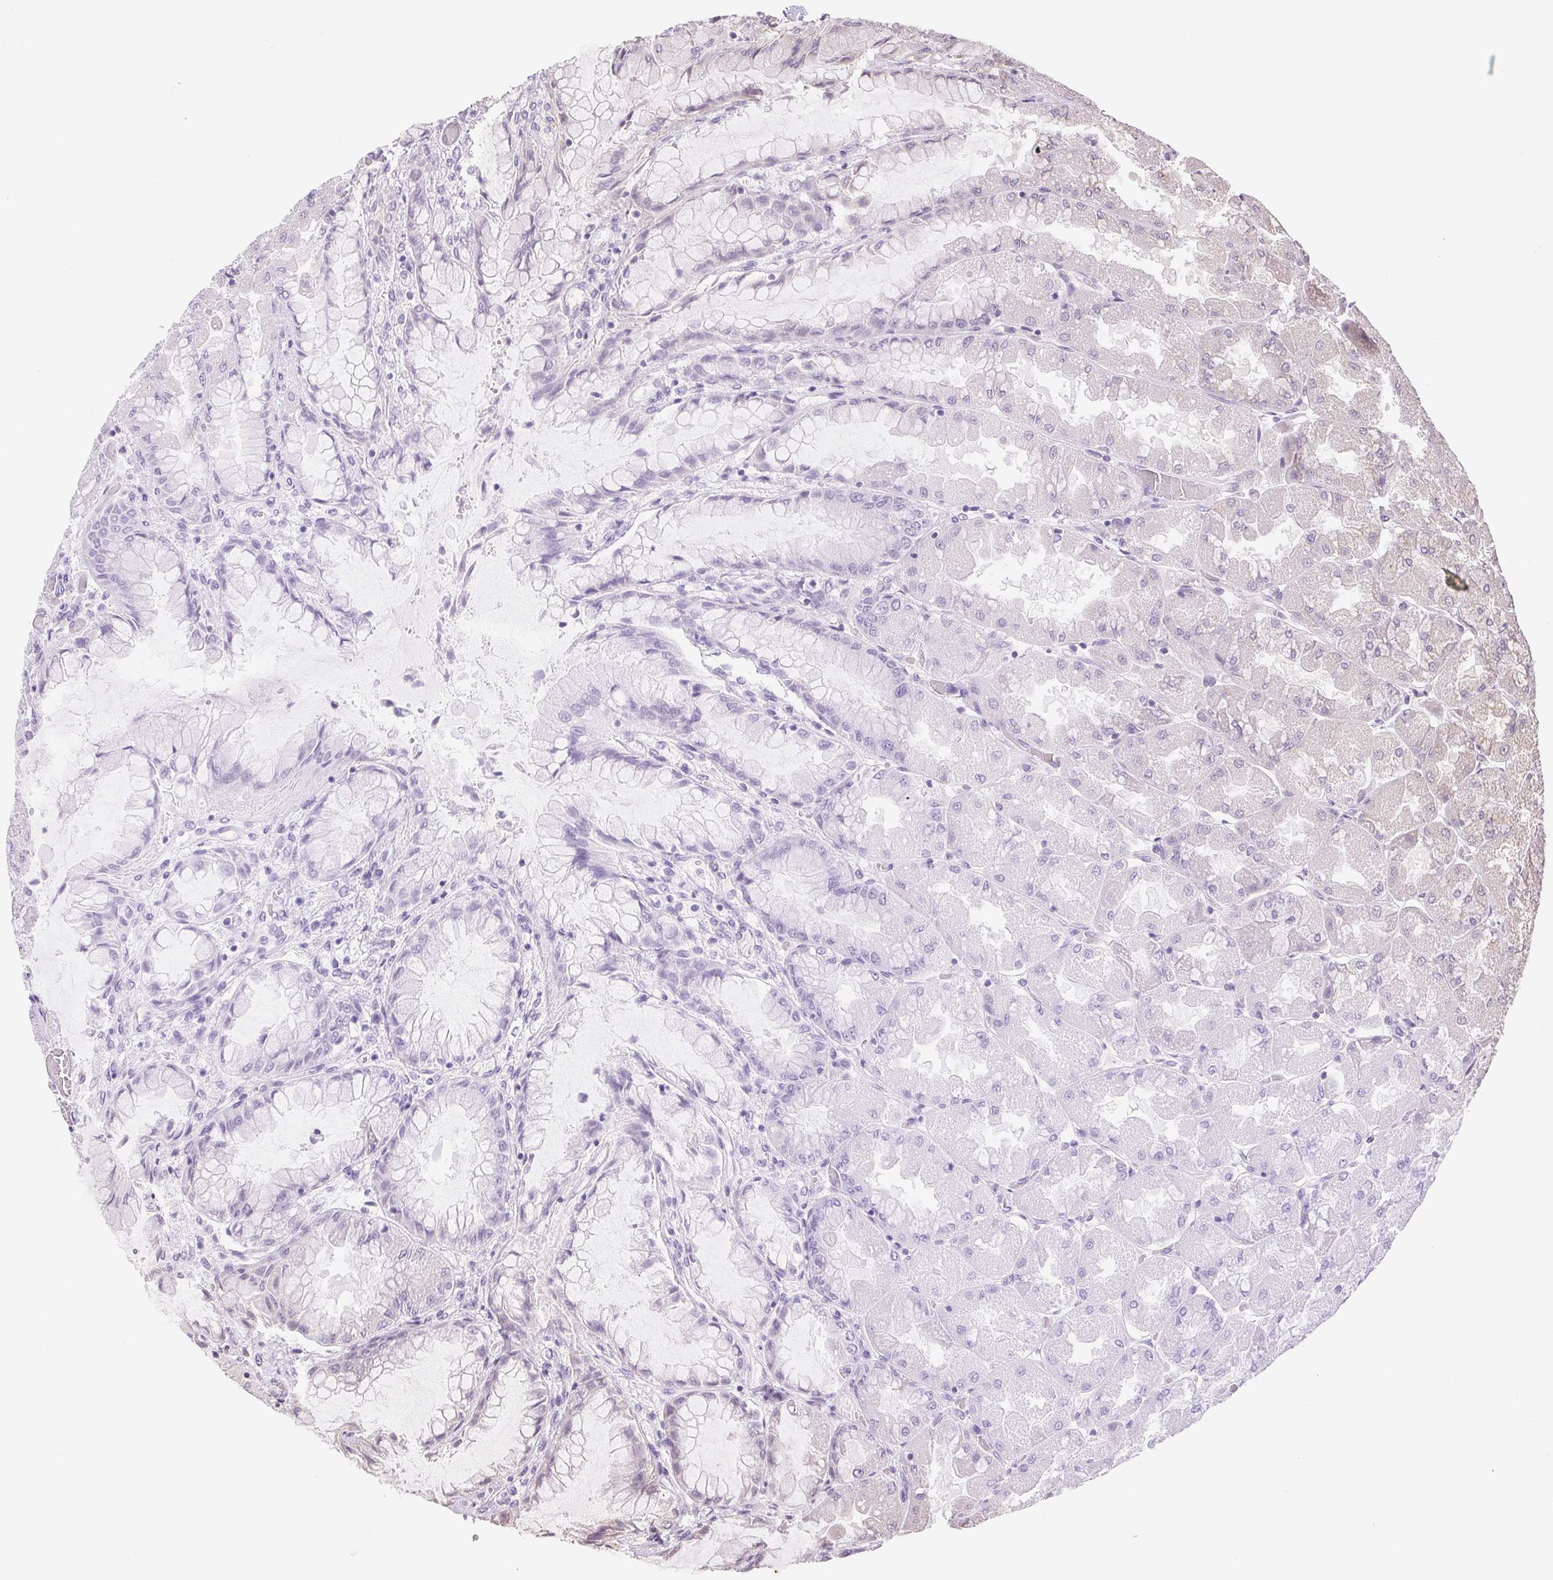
{"staining": {"intensity": "negative", "quantity": "none", "location": "none"}, "tissue": "stomach", "cell_type": "Glandular cells", "image_type": "normal", "snomed": [{"axis": "morphology", "description": "Normal tissue, NOS"}, {"axis": "topography", "description": "Stomach"}], "caption": "A photomicrograph of stomach stained for a protein shows no brown staining in glandular cells. Nuclei are stained in blue.", "gene": "GRHL3", "patient": {"sex": "female", "age": 61}}